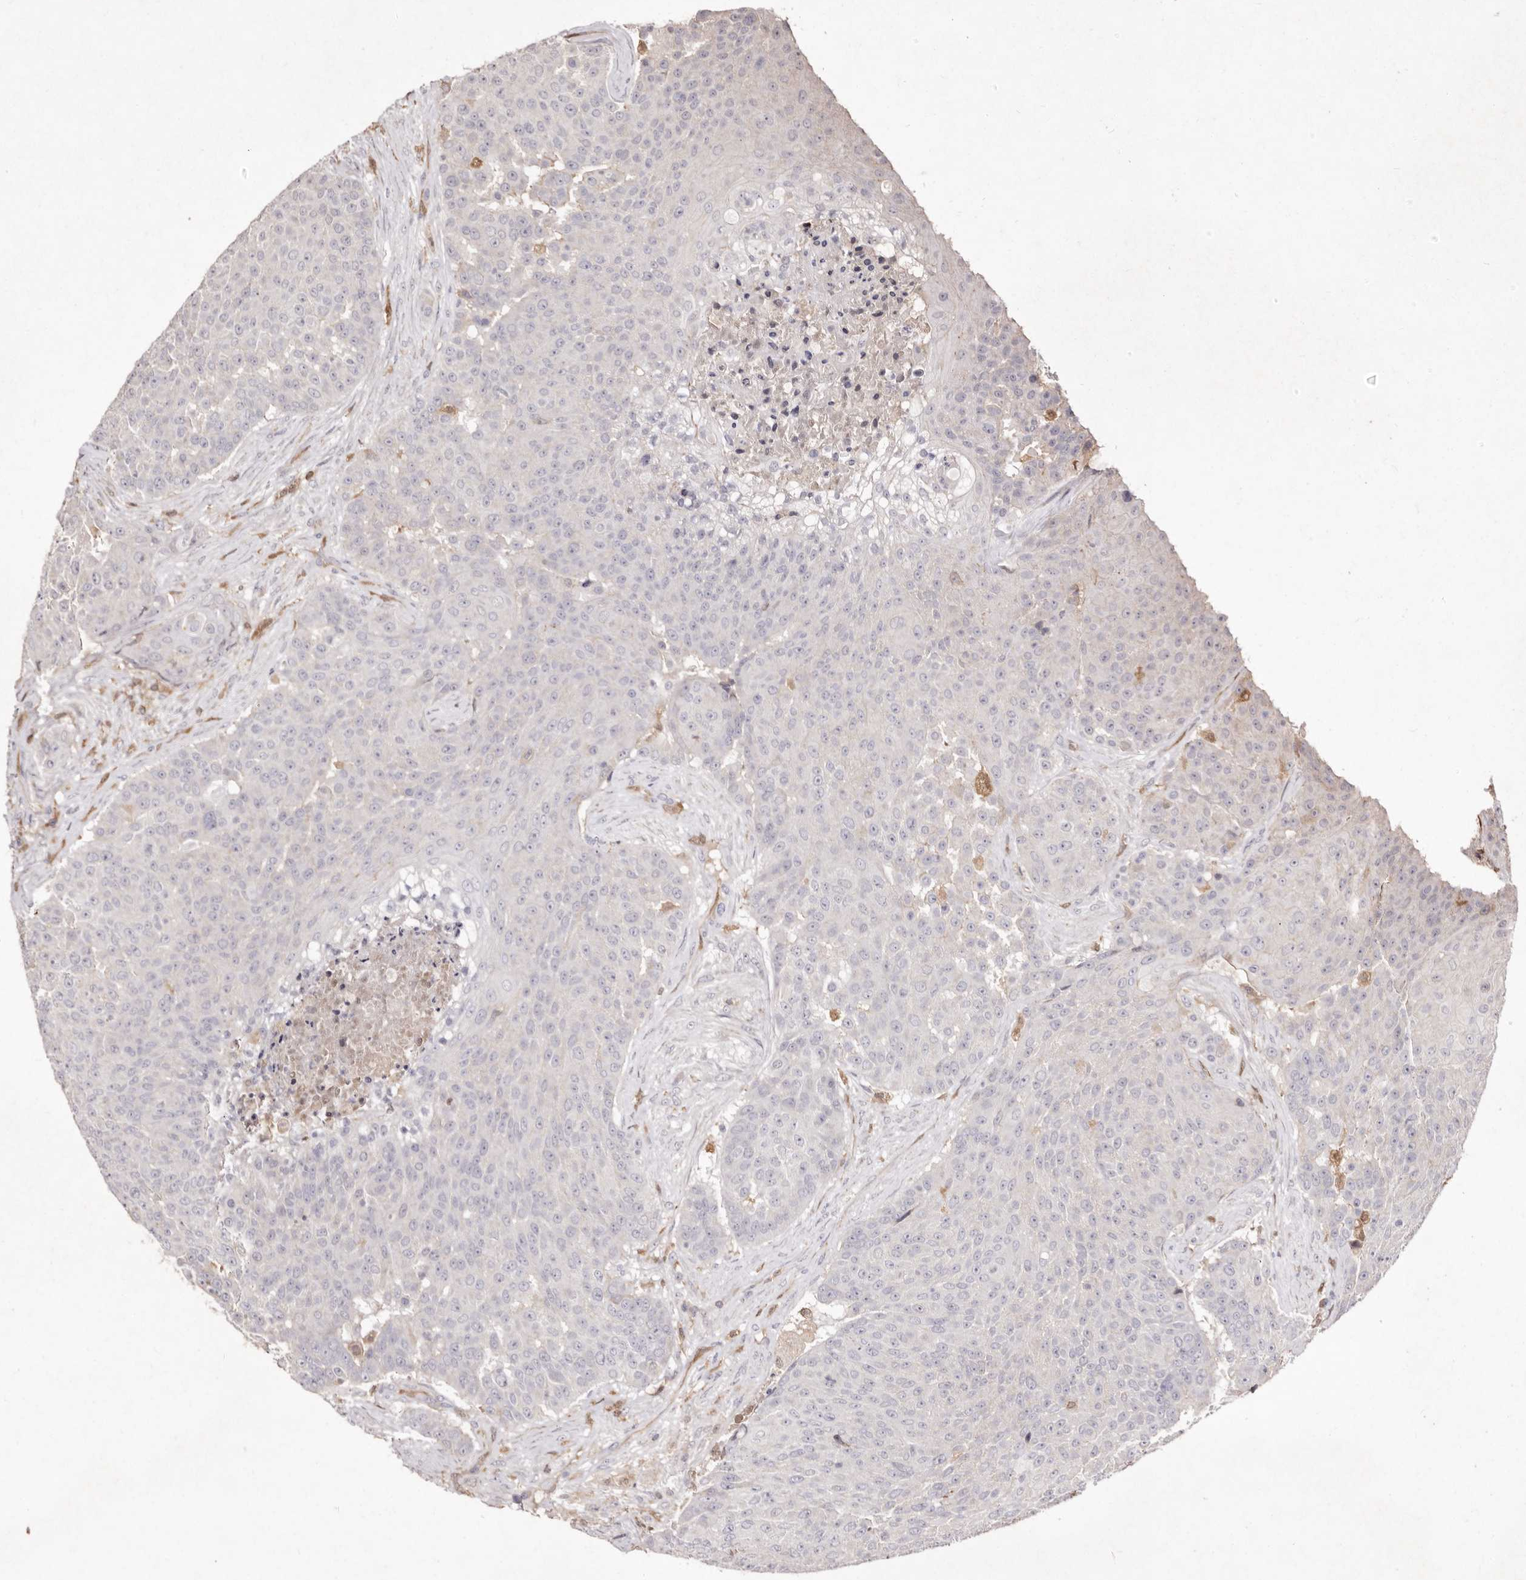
{"staining": {"intensity": "negative", "quantity": "none", "location": "none"}, "tissue": "urothelial cancer", "cell_type": "Tumor cells", "image_type": "cancer", "snomed": [{"axis": "morphology", "description": "Urothelial carcinoma, High grade"}, {"axis": "topography", "description": "Urinary bladder"}], "caption": "Protein analysis of urothelial cancer reveals no significant staining in tumor cells.", "gene": "GIMAP4", "patient": {"sex": "female", "age": 63}}